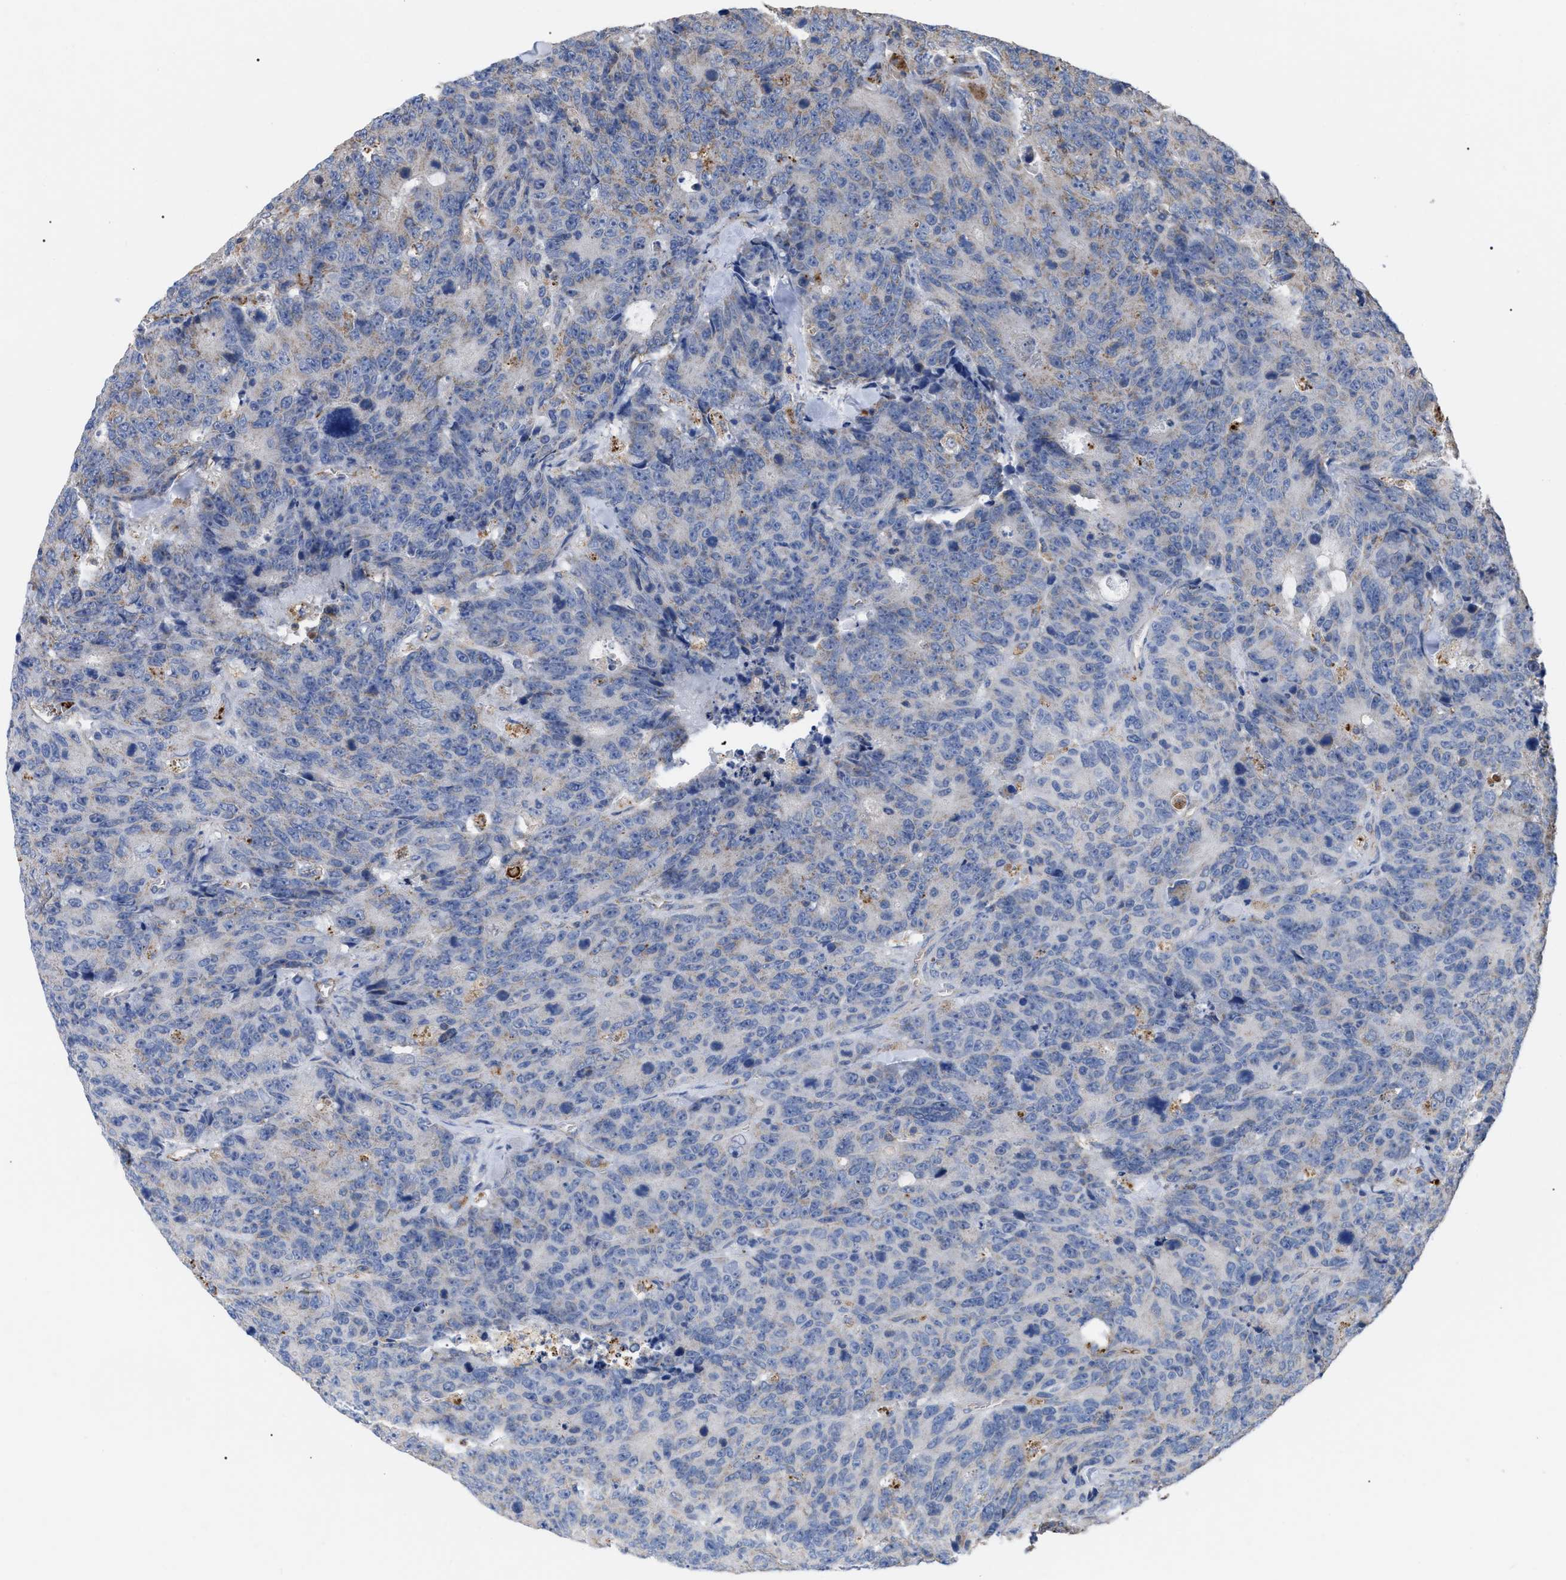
{"staining": {"intensity": "negative", "quantity": "none", "location": "none"}, "tissue": "colorectal cancer", "cell_type": "Tumor cells", "image_type": "cancer", "snomed": [{"axis": "morphology", "description": "Adenocarcinoma, NOS"}, {"axis": "topography", "description": "Colon"}], "caption": "The histopathology image shows no significant expression in tumor cells of colorectal cancer (adenocarcinoma).", "gene": "FAM171A2", "patient": {"sex": "female", "age": 86}}